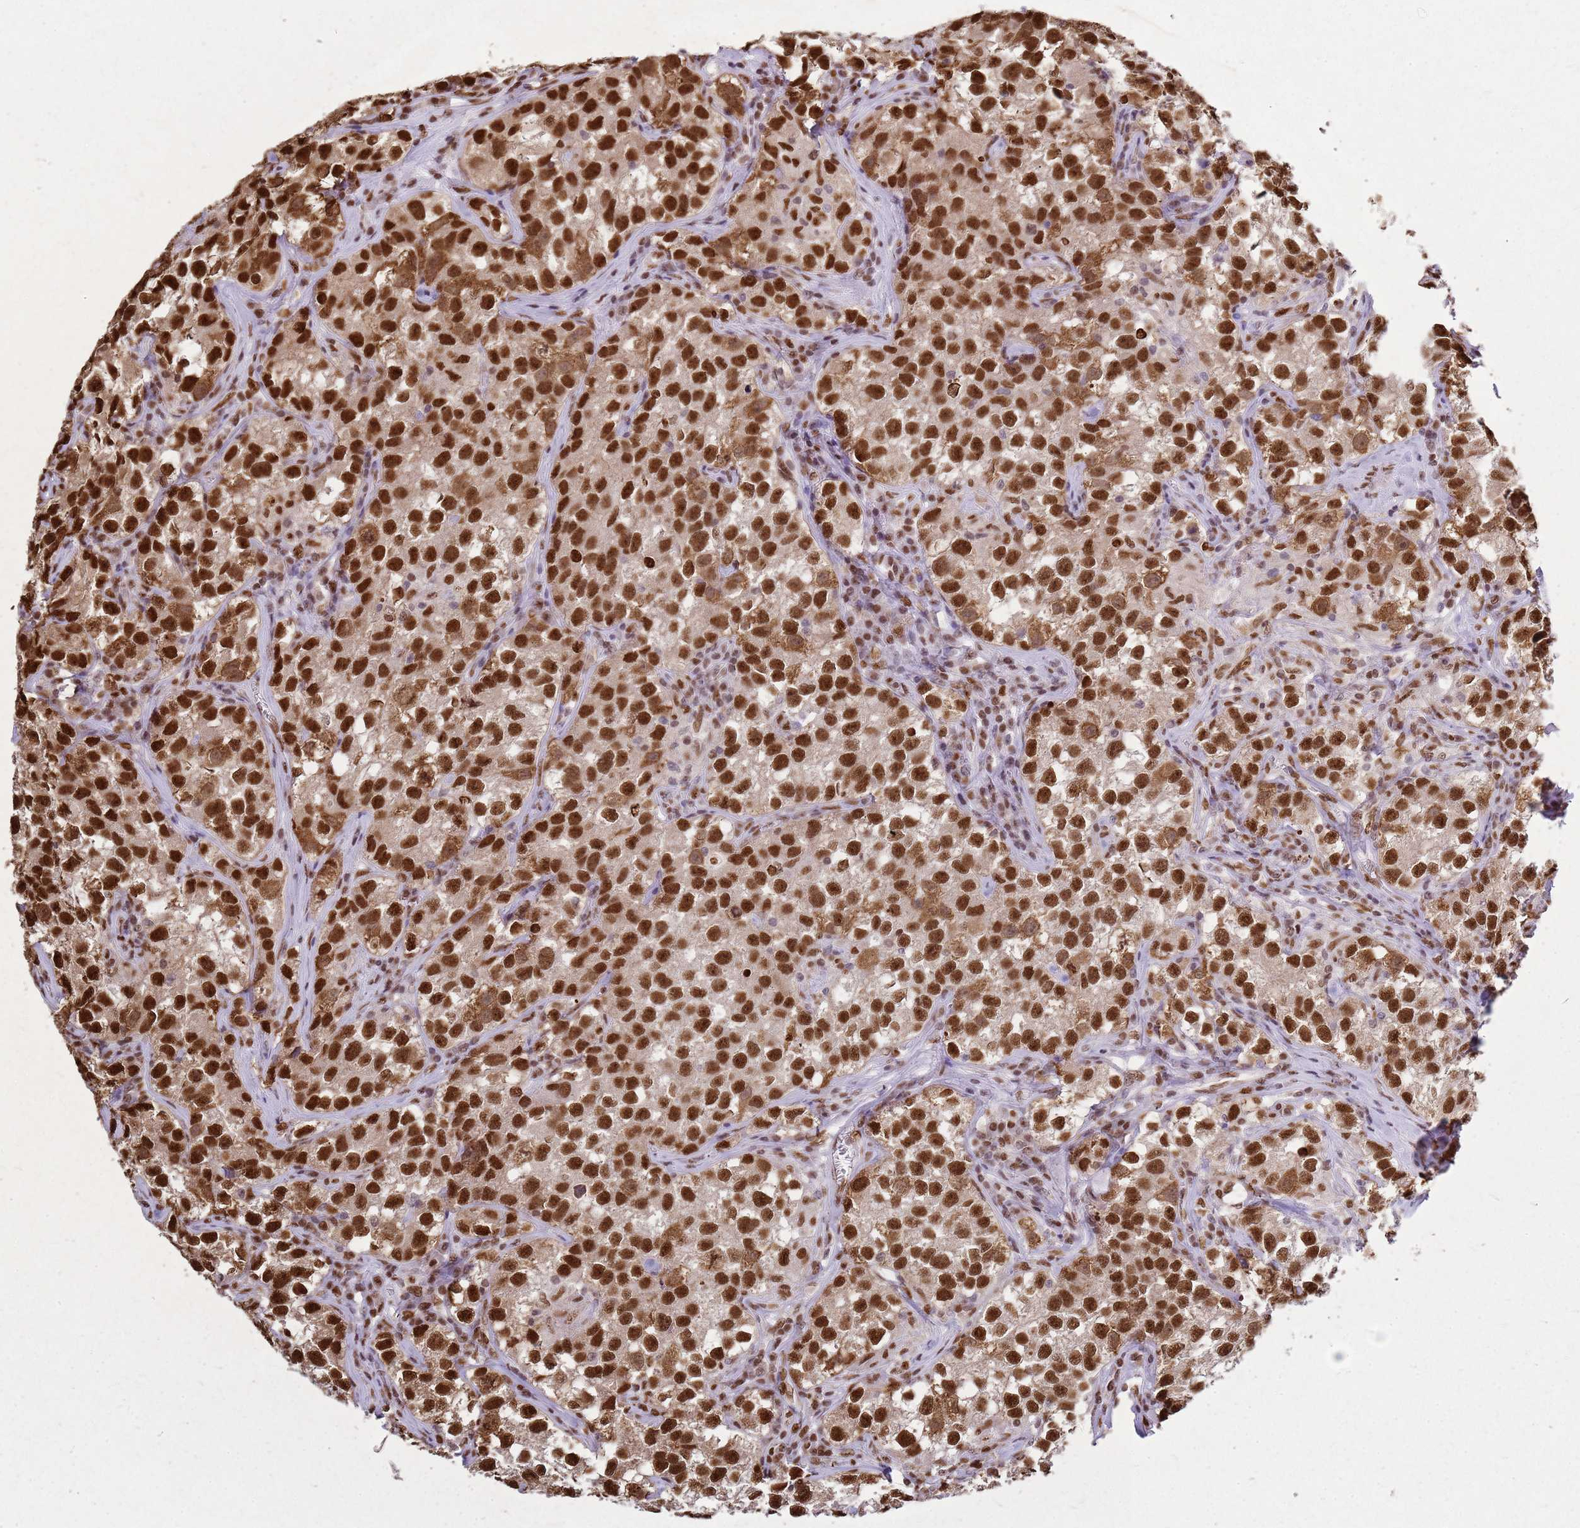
{"staining": {"intensity": "strong", "quantity": ">75%", "location": "cytoplasmic/membranous,nuclear"}, "tissue": "testis cancer", "cell_type": "Tumor cells", "image_type": "cancer", "snomed": [{"axis": "morphology", "description": "Seminoma, NOS"}, {"axis": "morphology", "description": "Carcinoma, Embryonal, NOS"}, {"axis": "topography", "description": "Testis"}], "caption": "IHC micrograph of neoplastic tissue: human seminoma (testis) stained using immunohistochemistry (IHC) demonstrates high levels of strong protein expression localized specifically in the cytoplasmic/membranous and nuclear of tumor cells, appearing as a cytoplasmic/membranous and nuclear brown color.", "gene": "APEX1", "patient": {"sex": "male", "age": 43}}